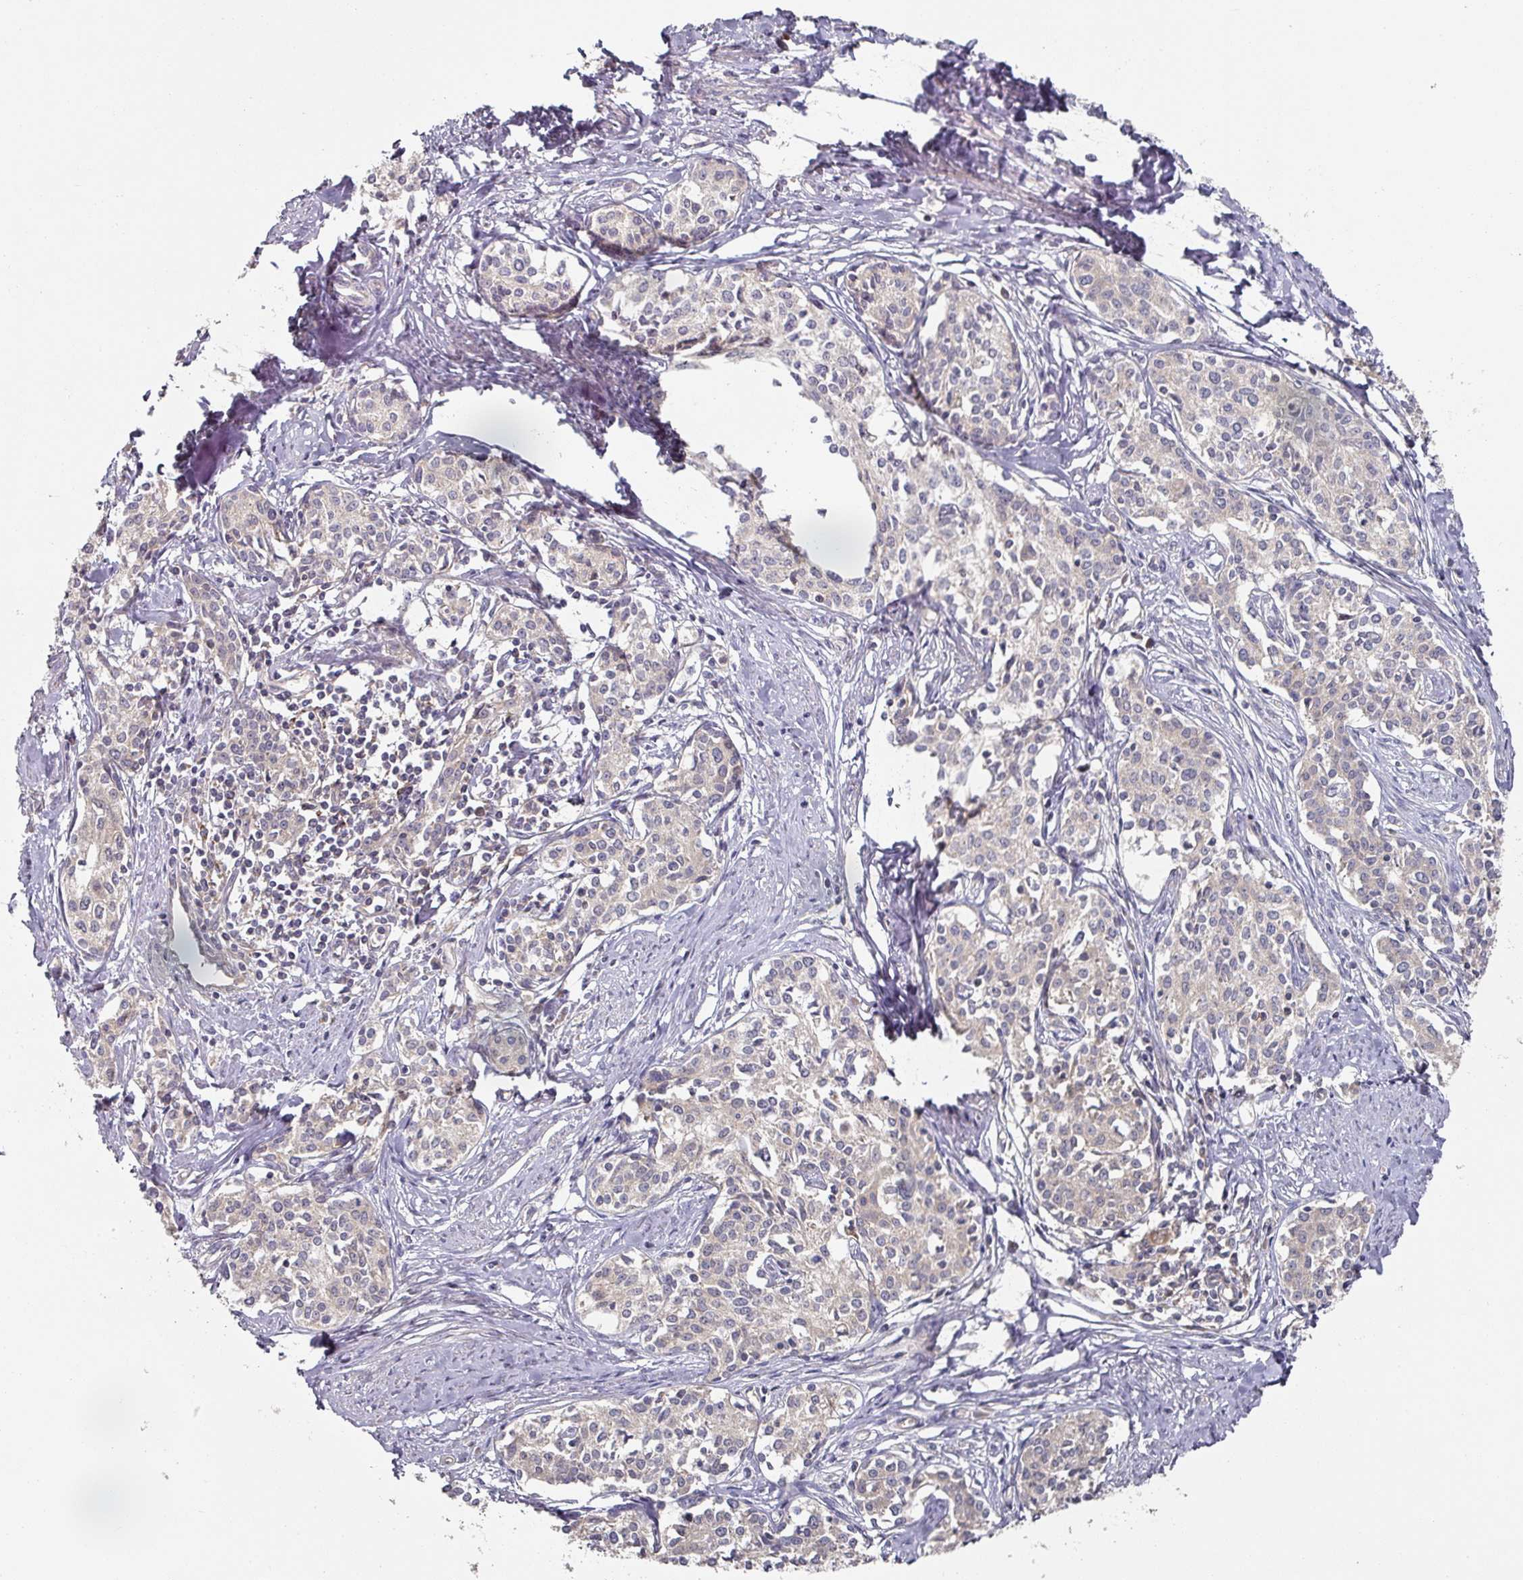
{"staining": {"intensity": "weak", "quantity": "<25%", "location": "cytoplasmic/membranous"}, "tissue": "cervical cancer", "cell_type": "Tumor cells", "image_type": "cancer", "snomed": [{"axis": "morphology", "description": "Squamous cell carcinoma, NOS"}, {"axis": "morphology", "description": "Adenocarcinoma, NOS"}, {"axis": "topography", "description": "Cervix"}], "caption": "Tumor cells are negative for protein expression in human cervical adenocarcinoma. (DAB (3,3'-diaminobenzidine) immunohistochemistry visualized using brightfield microscopy, high magnification).", "gene": "DNAJC7", "patient": {"sex": "female", "age": 52}}